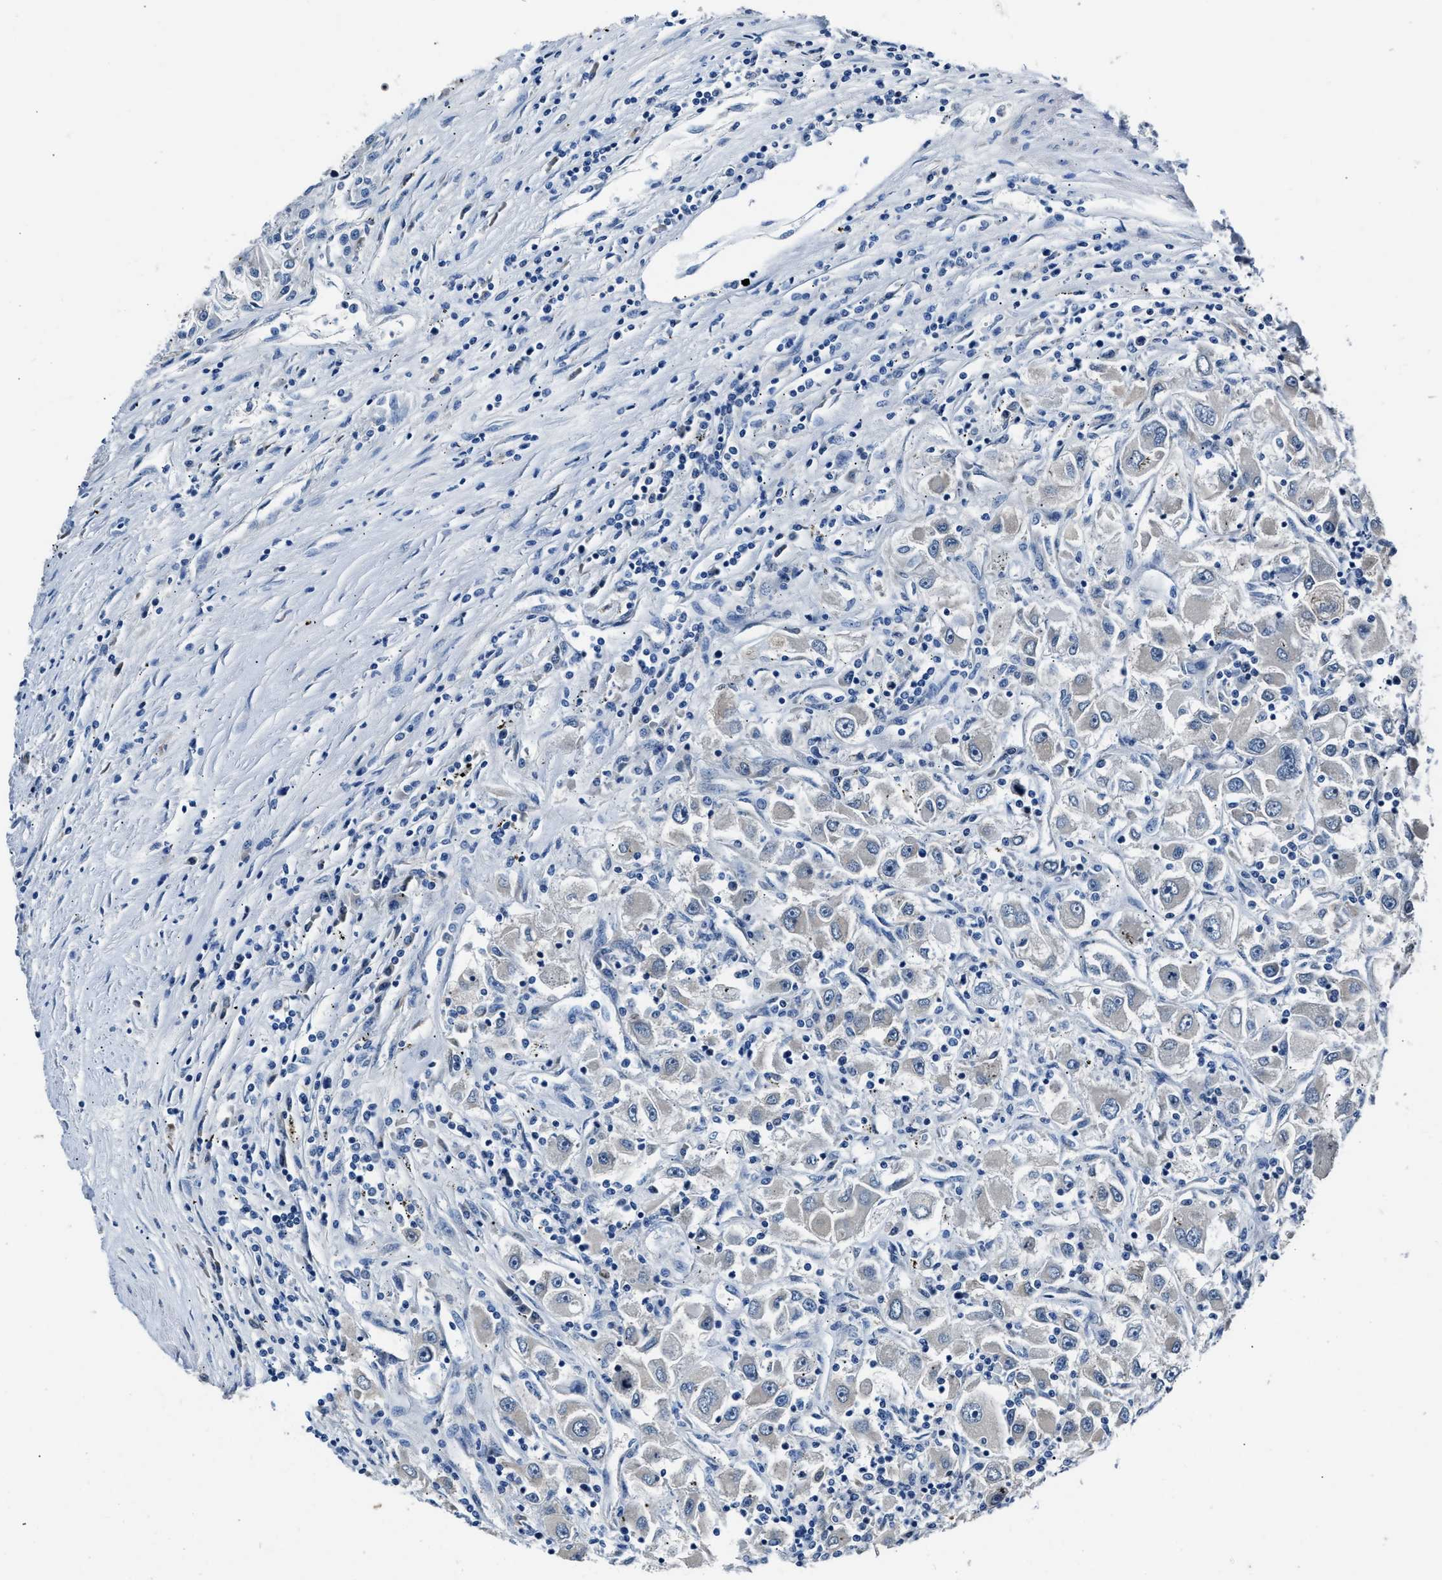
{"staining": {"intensity": "negative", "quantity": "none", "location": "none"}, "tissue": "renal cancer", "cell_type": "Tumor cells", "image_type": "cancer", "snomed": [{"axis": "morphology", "description": "Adenocarcinoma, NOS"}, {"axis": "topography", "description": "Kidney"}], "caption": "Human renal adenocarcinoma stained for a protein using immunohistochemistry demonstrates no expression in tumor cells.", "gene": "PPA1", "patient": {"sex": "female", "age": 52}}